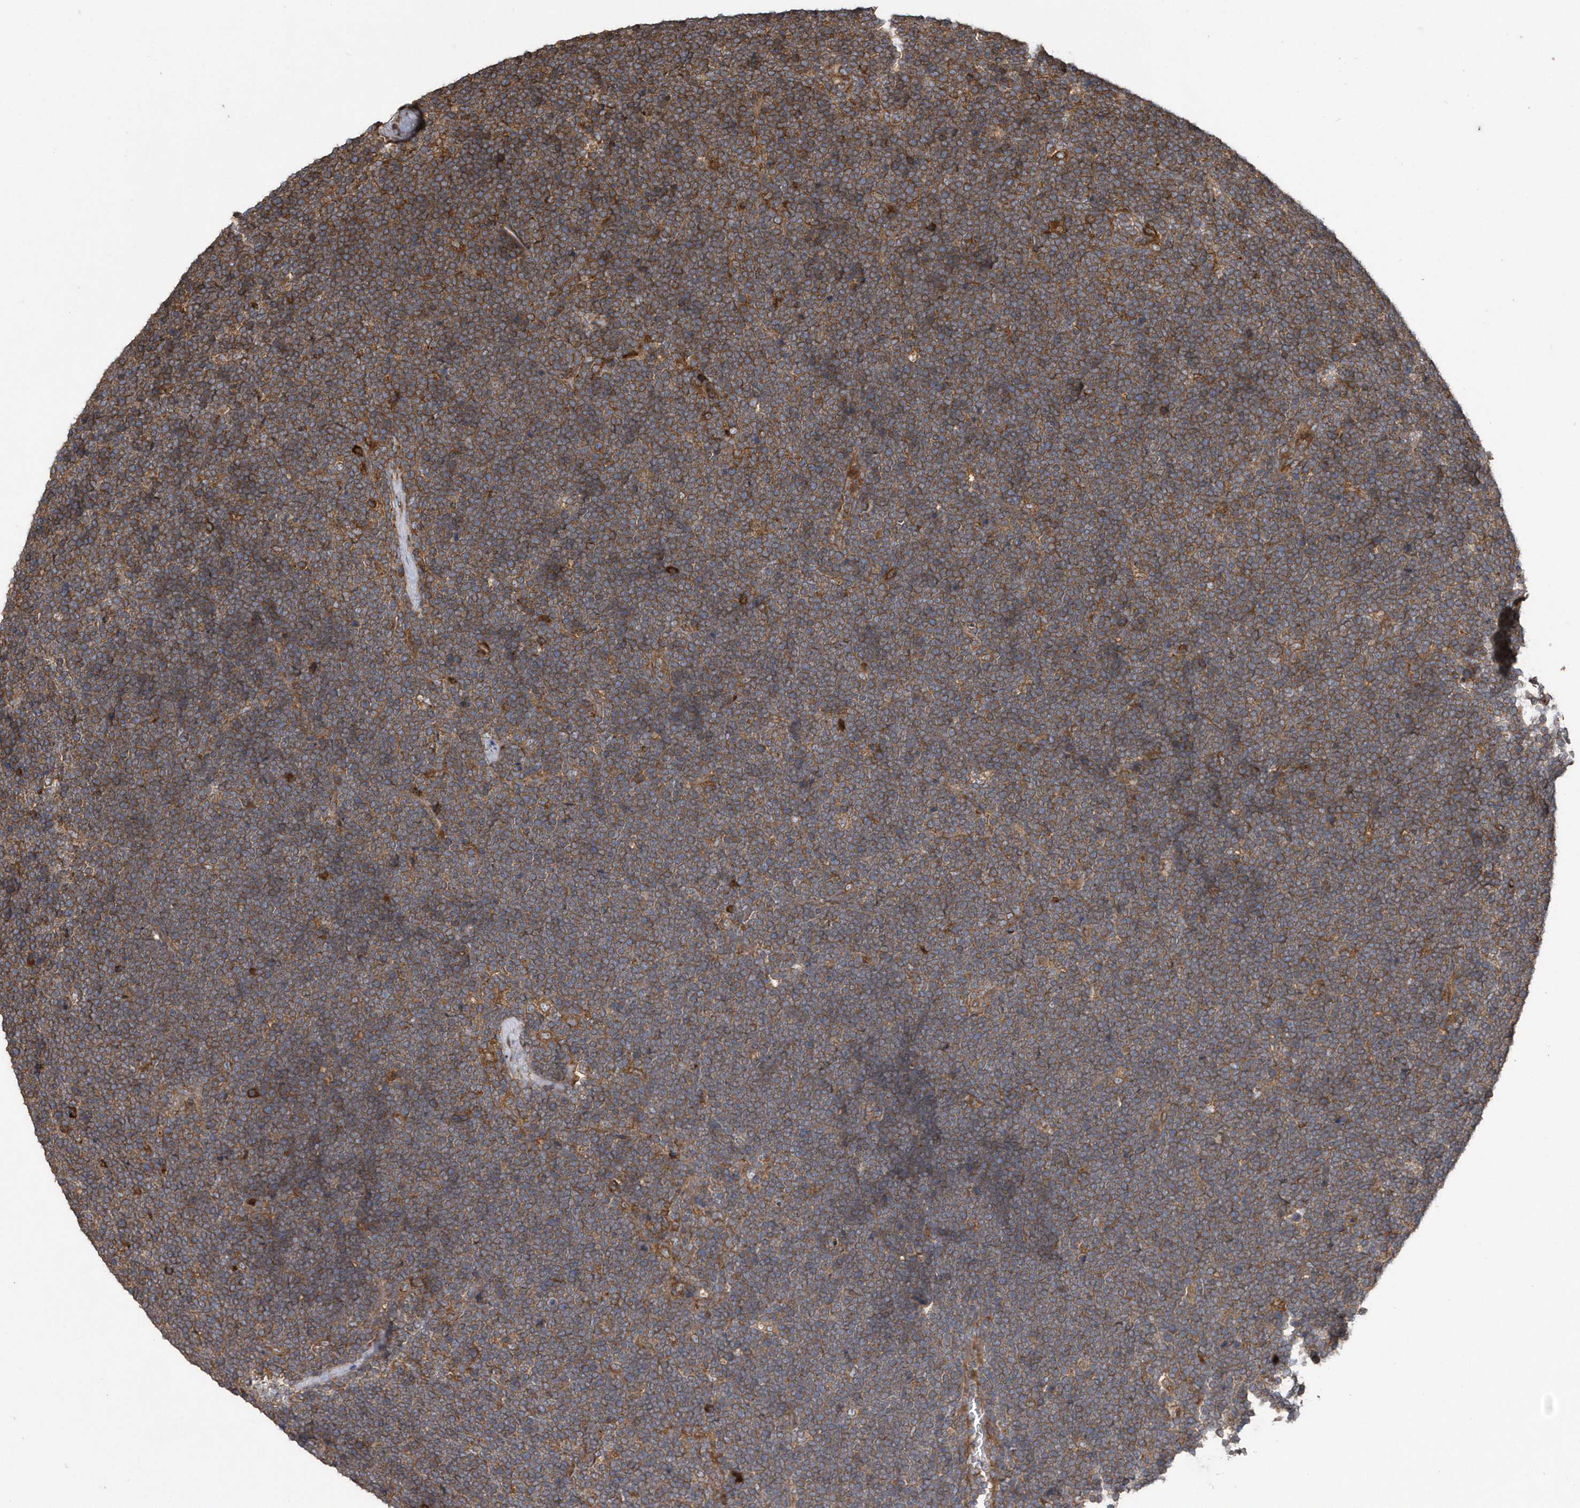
{"staining": {"intensity": "moderate", "quantity": ">75%", "location": "cytoplasmic/membranous"}, "tissue": "lymphoma", "cell_type": "Tumor cells", "image_type": "cancer", "snomed": [{"axis": "morphology", "description": "Malignant lymphoma, non-Hodgkin's type, High grade"}, {"axis": "topography", "description": "Lymph node"}], "caption": "Human malignant lymphoma, non-Hodgkin's type (high-grade) stained for a protein (brown) reveals moderate cytoplasmic/membranous positive expression in approximately >75% of tumor cells.", "gene": "WASHC5", "patient": {"sex": "male", "age": 13}}